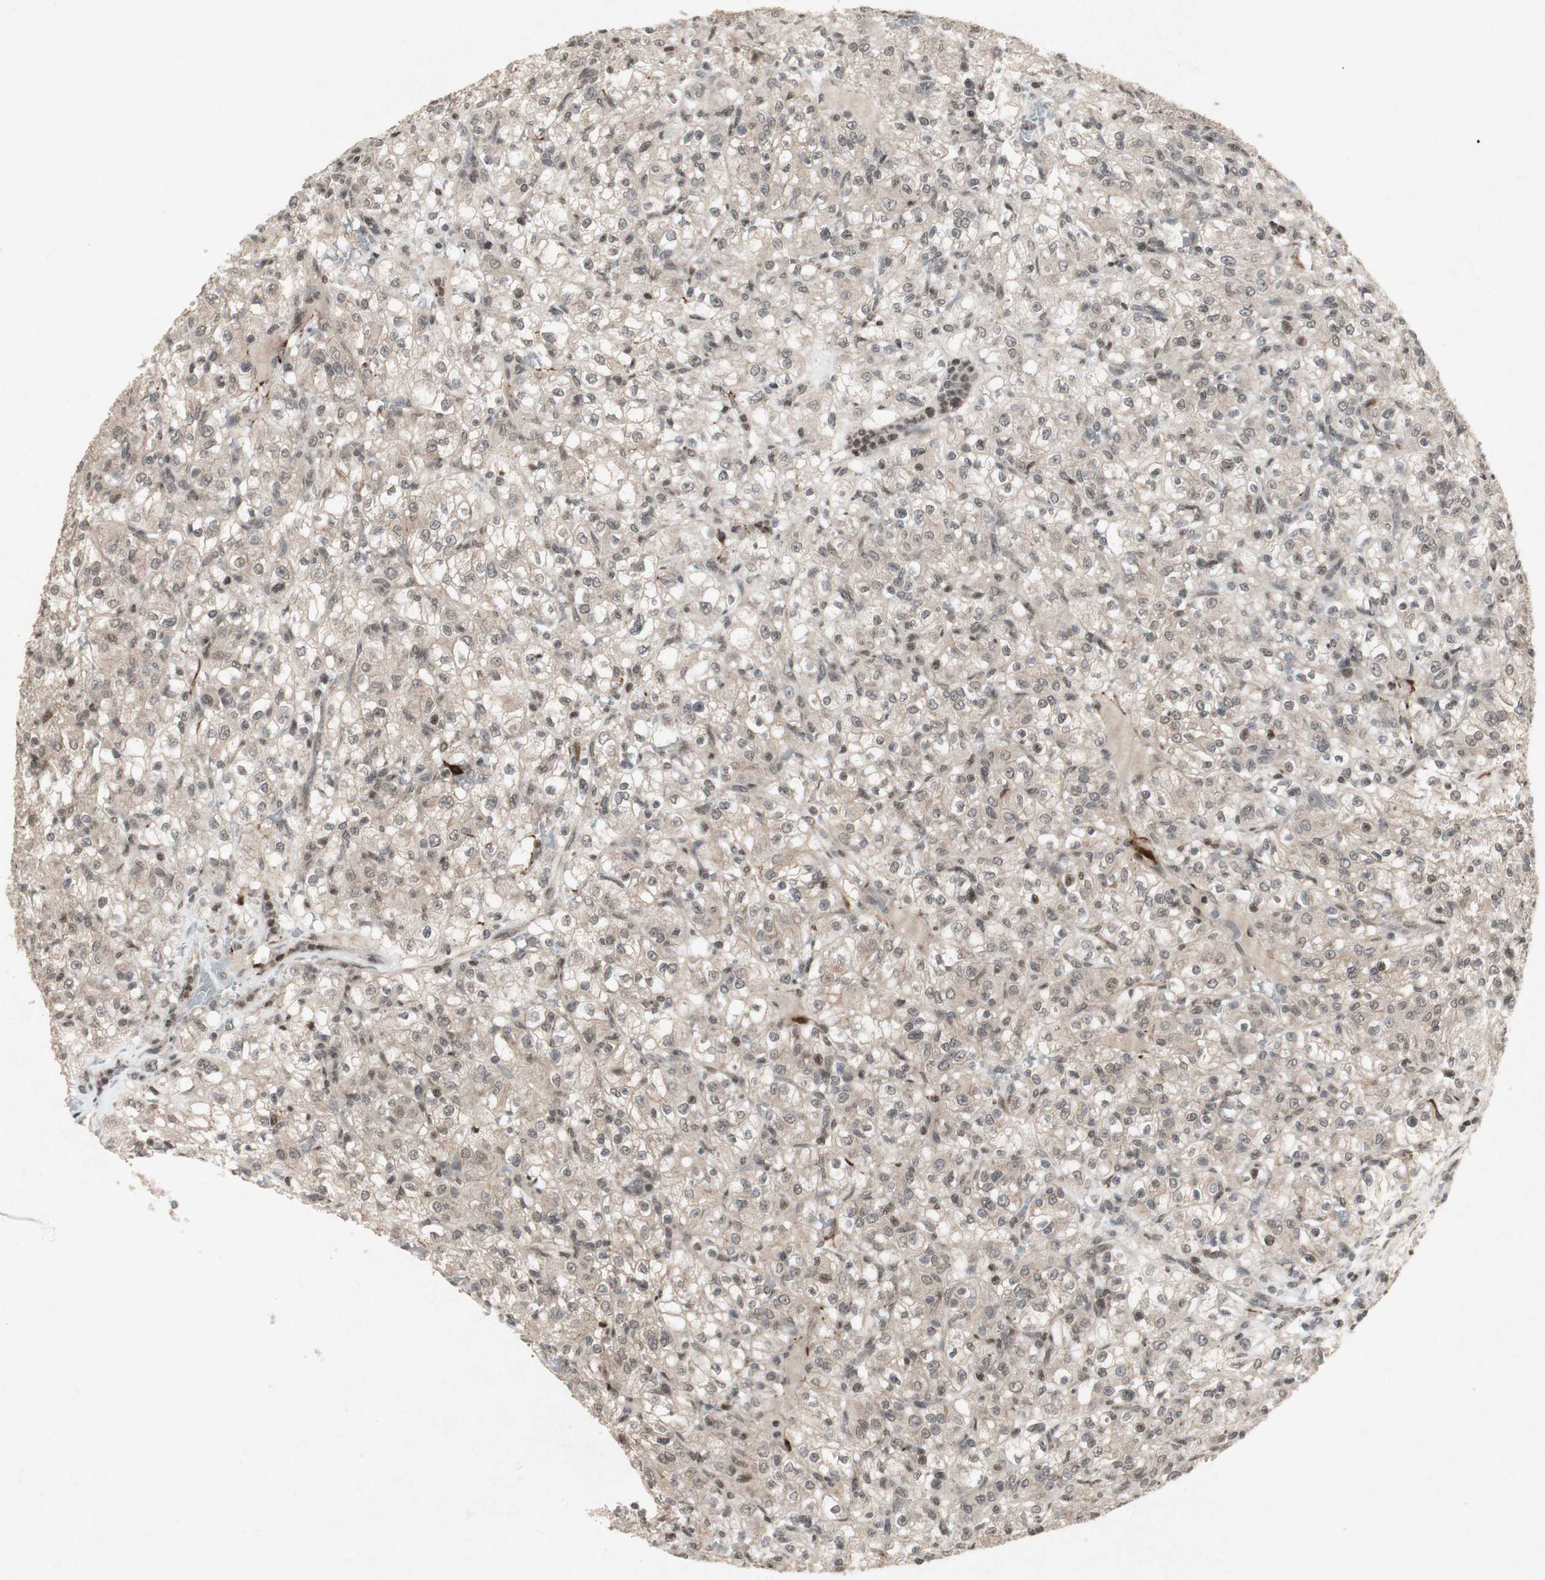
{"staining": {"intensity": "weak", "quantity": ">75%", "location": "cytoplasmic/membranous"}, "tissue": "renal cancer", "cell_type": "Tumor cells", "image_type": "cancer", "snomed": [{"axis": "morphology", "description": "Normal tissue, NOS"}, {"axis": "morphology", "description": "Adenocarcinoma, NOS"}, {"axis": "topography", "description": "Kidney"}], "caption": "Renal cancer stained with a brown dye demonstrates weak cytoplasmic/membranous positive expression in about >75% of tumor cells.", "gene": "PLXNA1", "patient": {"sex": "female", "age": 72}}